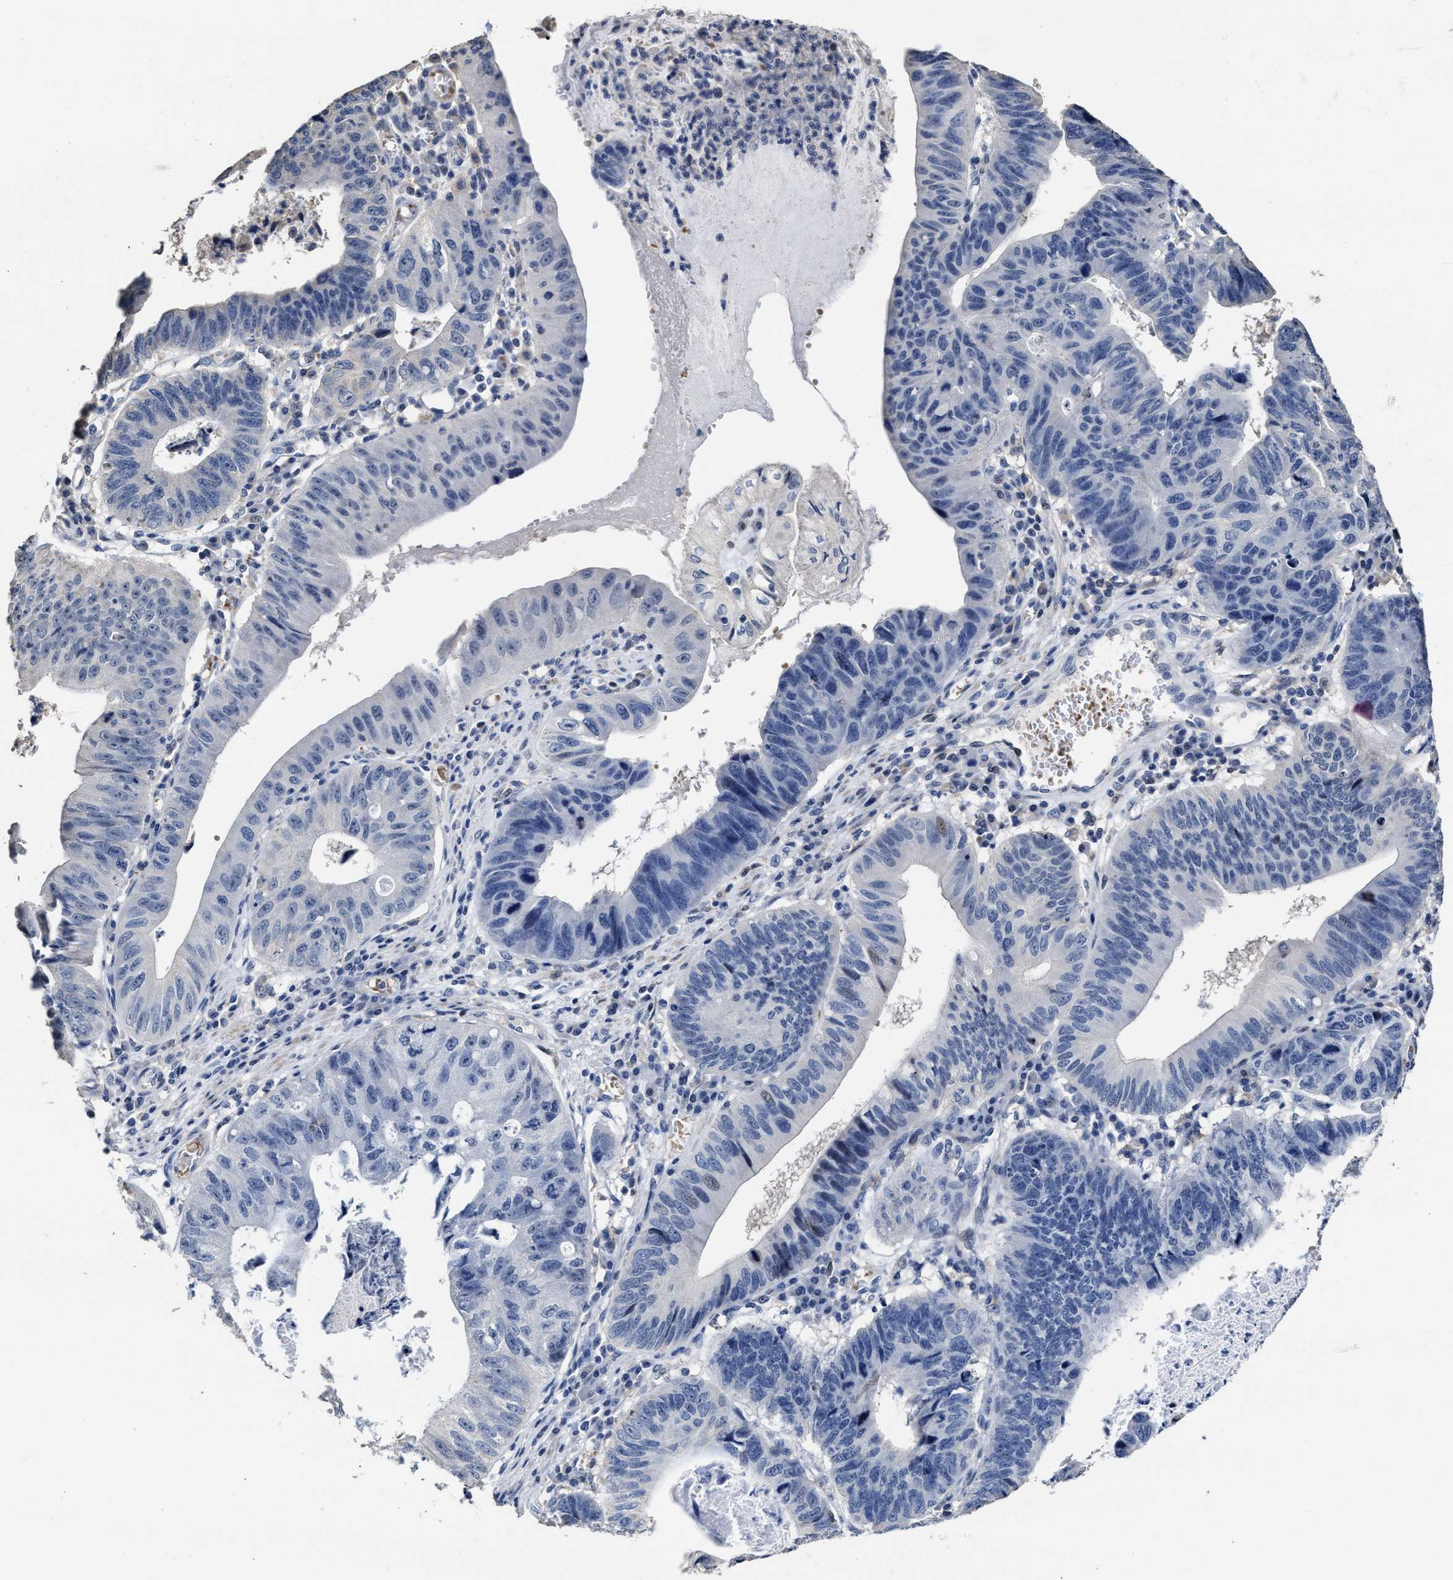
{"staining": {"intensity": "negative", "quantity": "none", "location": "none"}, "tissue": "stomach cancer", "cell_type": "Tumor cells", "image_type": "cancer", "snomed": [{"axis": "morphology", "description": "Adenocarcinoma, NOS"}, {"axis": "topography", "description": "Stomach"}], "caption": "High power microscopy micrograph of an immunohistochemistry image of stomach cancer, revealing no significant staining in tumor cells.", "gene": "ZFAT", "patient": {"sex": "male", "age": 59}}